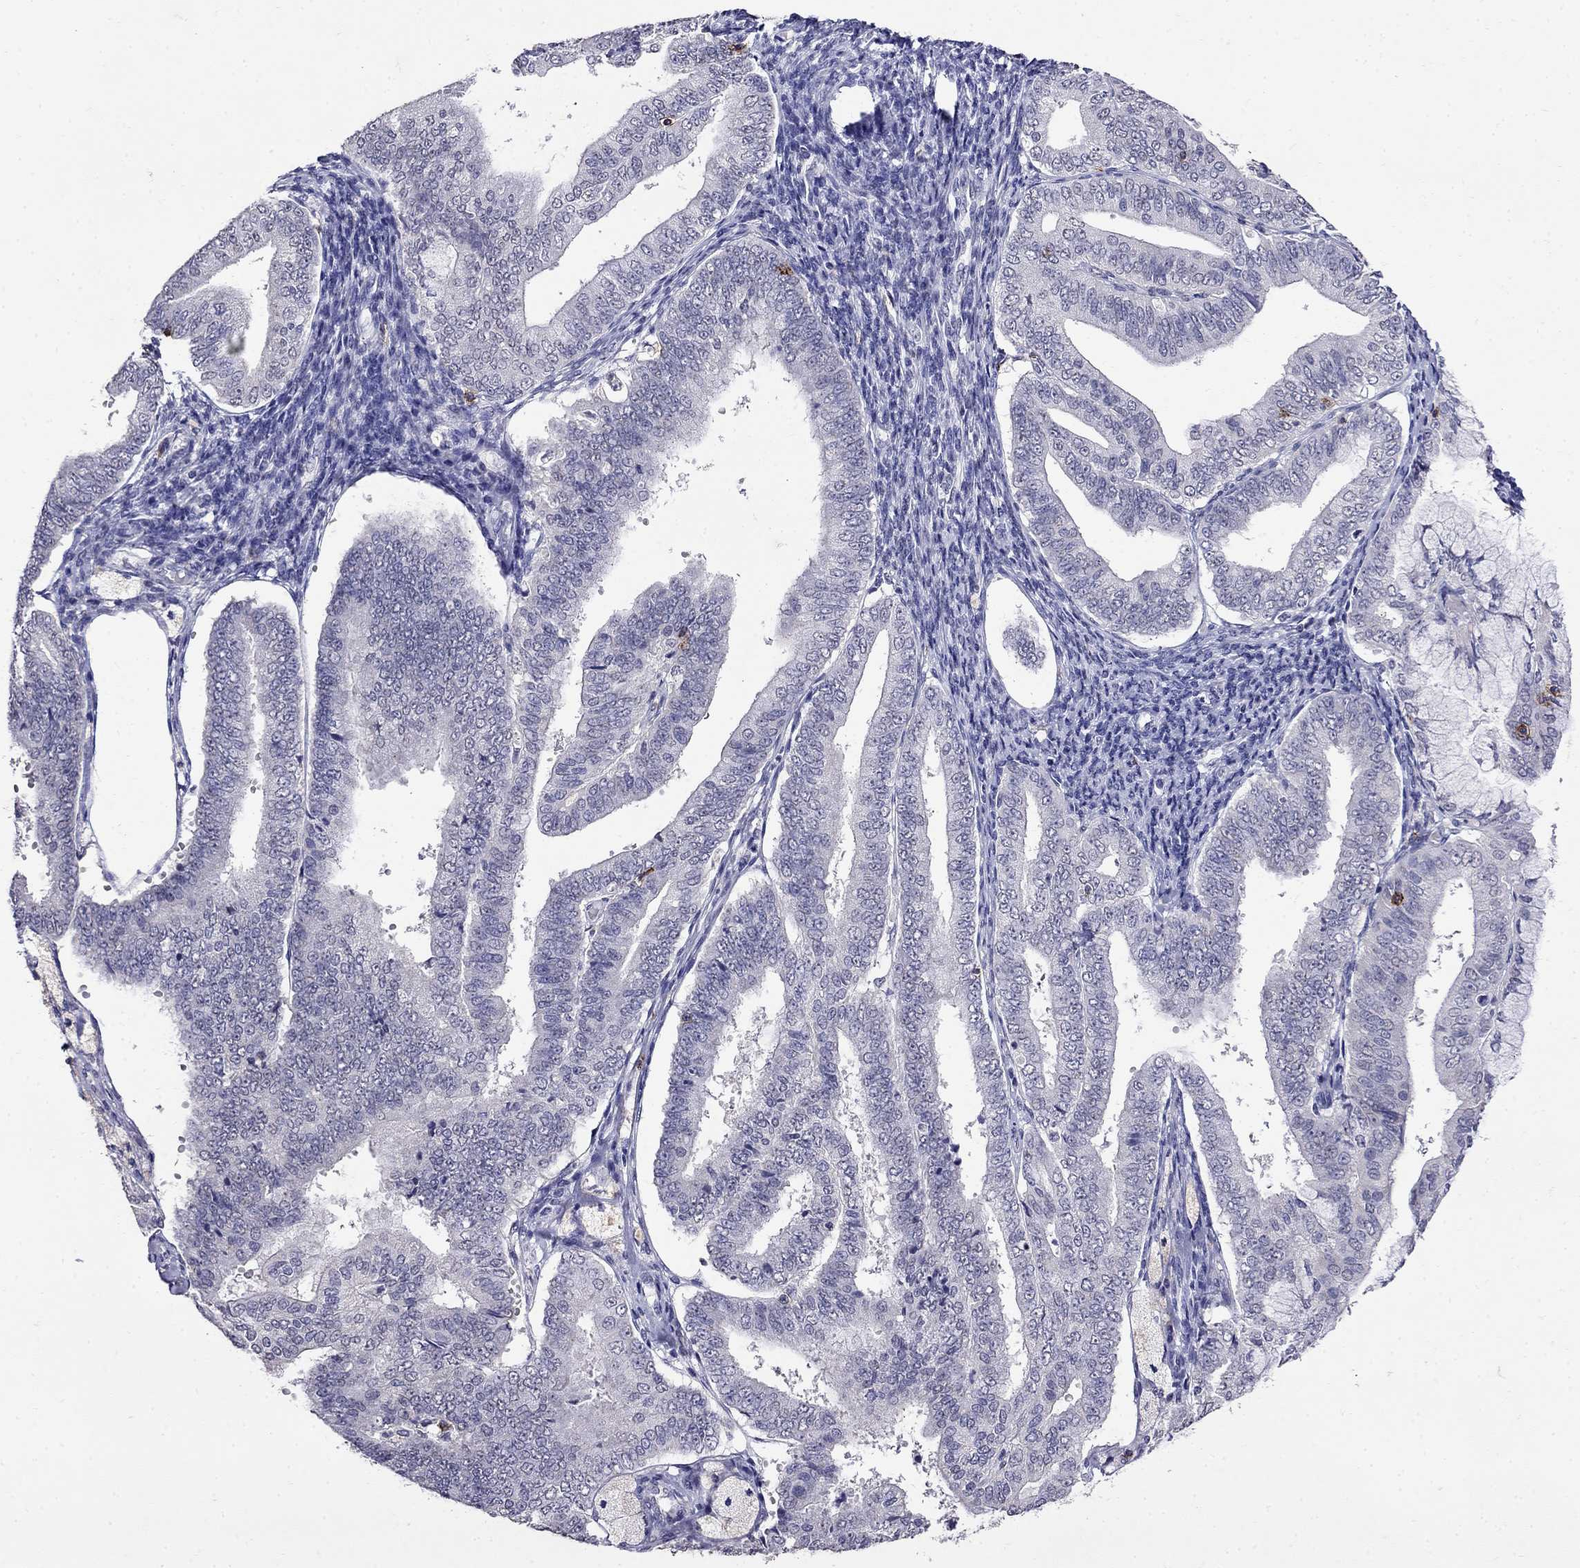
{"staining": {"intensity": "negative", "quantity": "none", "location": "none"}, "tissue": "endometrial cancer", "cell_type": "Tumor cells", "image_type": "cancer", "snomed": [{"axis": "morphology", "description": "Adenocarcinoma, NOS"}, {"axis": "topography", "description": "Endometrium"}], "caption": "The IHC micrograph has no significant positivity in tumor cells of endometrial cancer (adenocarcinoma) tissue.", "gene": "CD8B", "patient": {"sex": "female", "age": 63}}